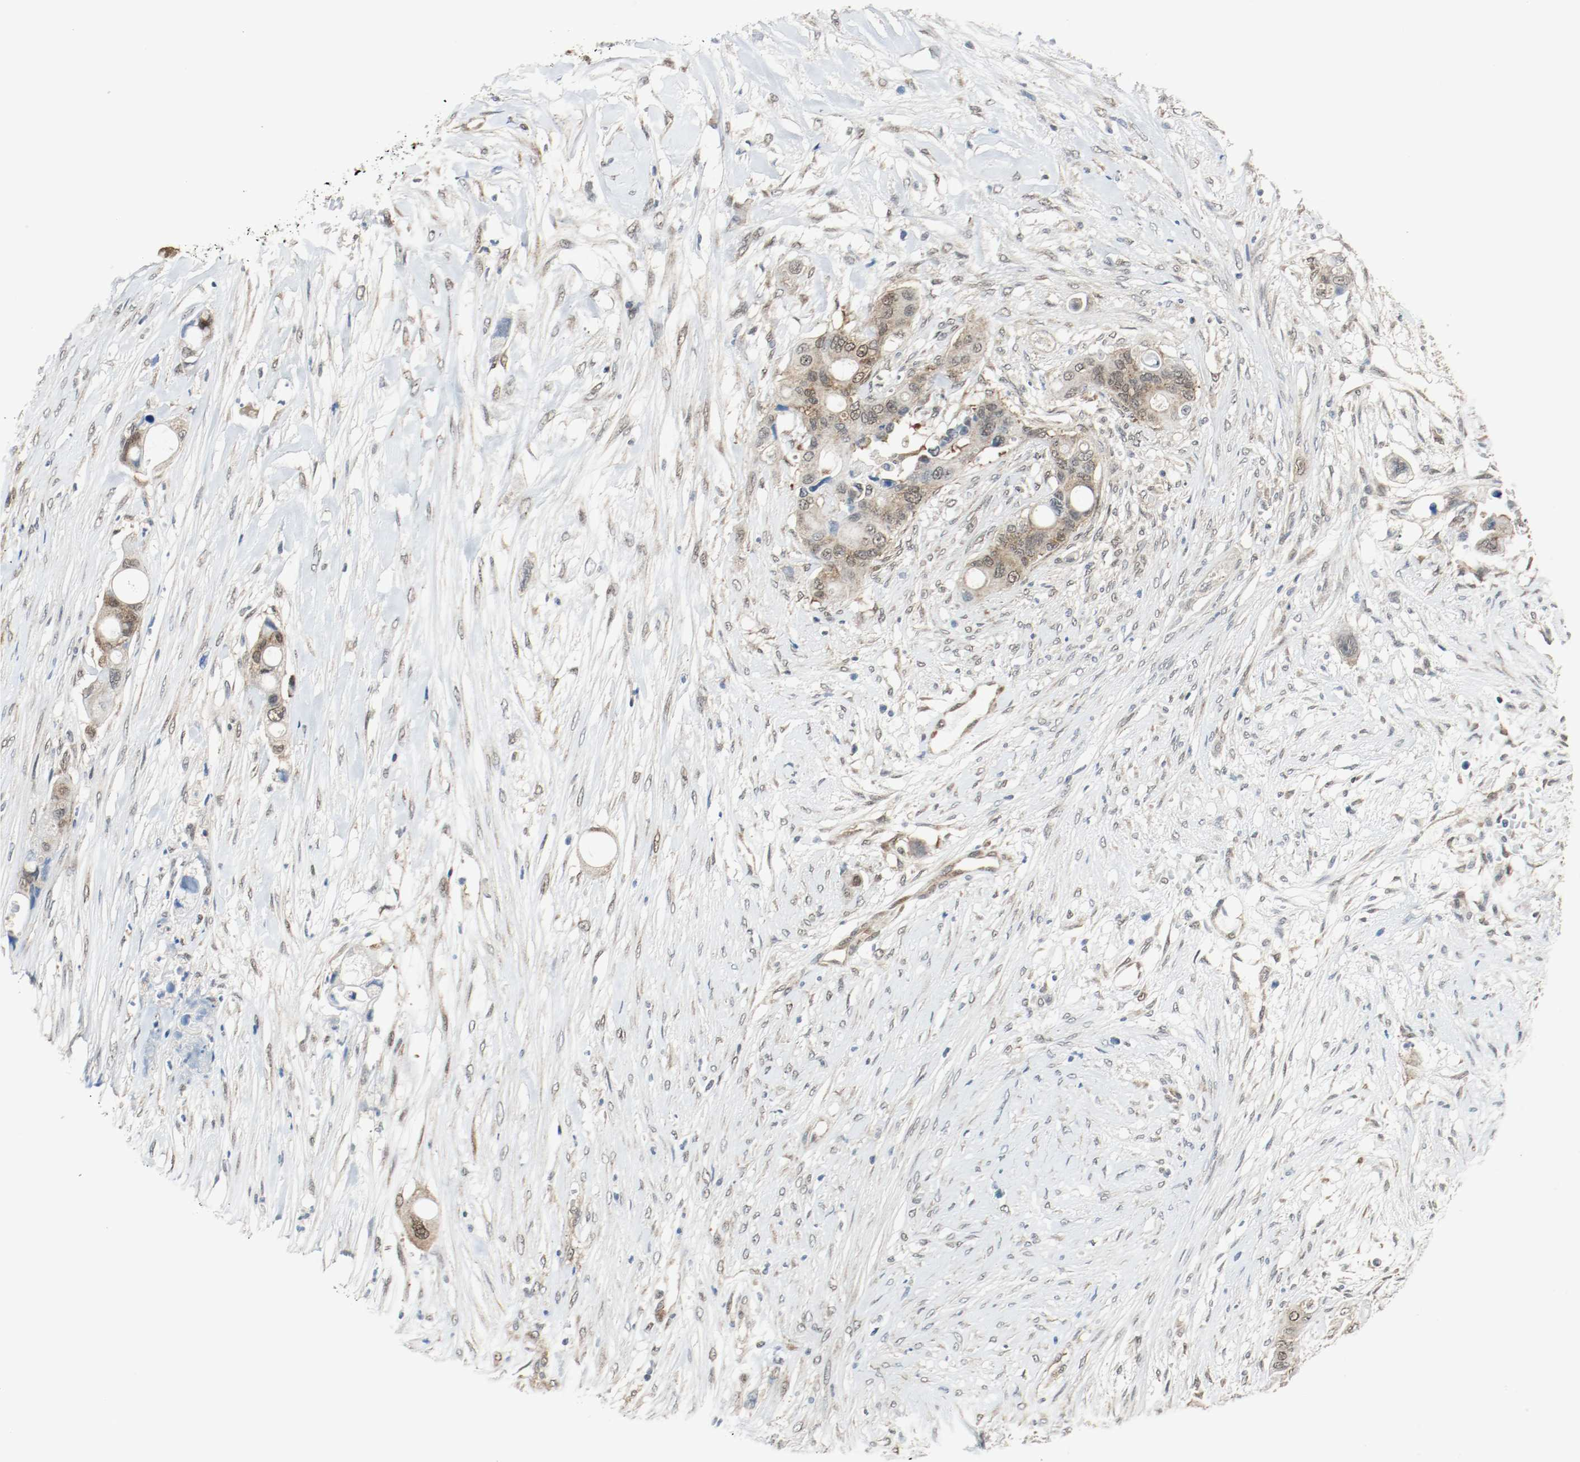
{"staining": {"intensity": "moderate", "quantity": ">75%", "location": "cytoplasmic/membranous,nuclear"}, "tissue": "colorectal cancer", "cell_type": "Tumor cells", "image_type": "cancer", "snomed": [{"axis": "morphology", "description": "Adenocarcinoma, NOS"}, {"axis": "topography", "description": "Colon"}], "caption": "Immunohistochemical staining of colorectal cancer exhibits moderate cytoplasmic/membranous and nuclear protein staining in approximately >75% of tumor cells. The protein of interest is shown in brown color, while the nuclei are stained blue.", "gene": "PPME1", "patient": {"sex": "female", "age": 57}}